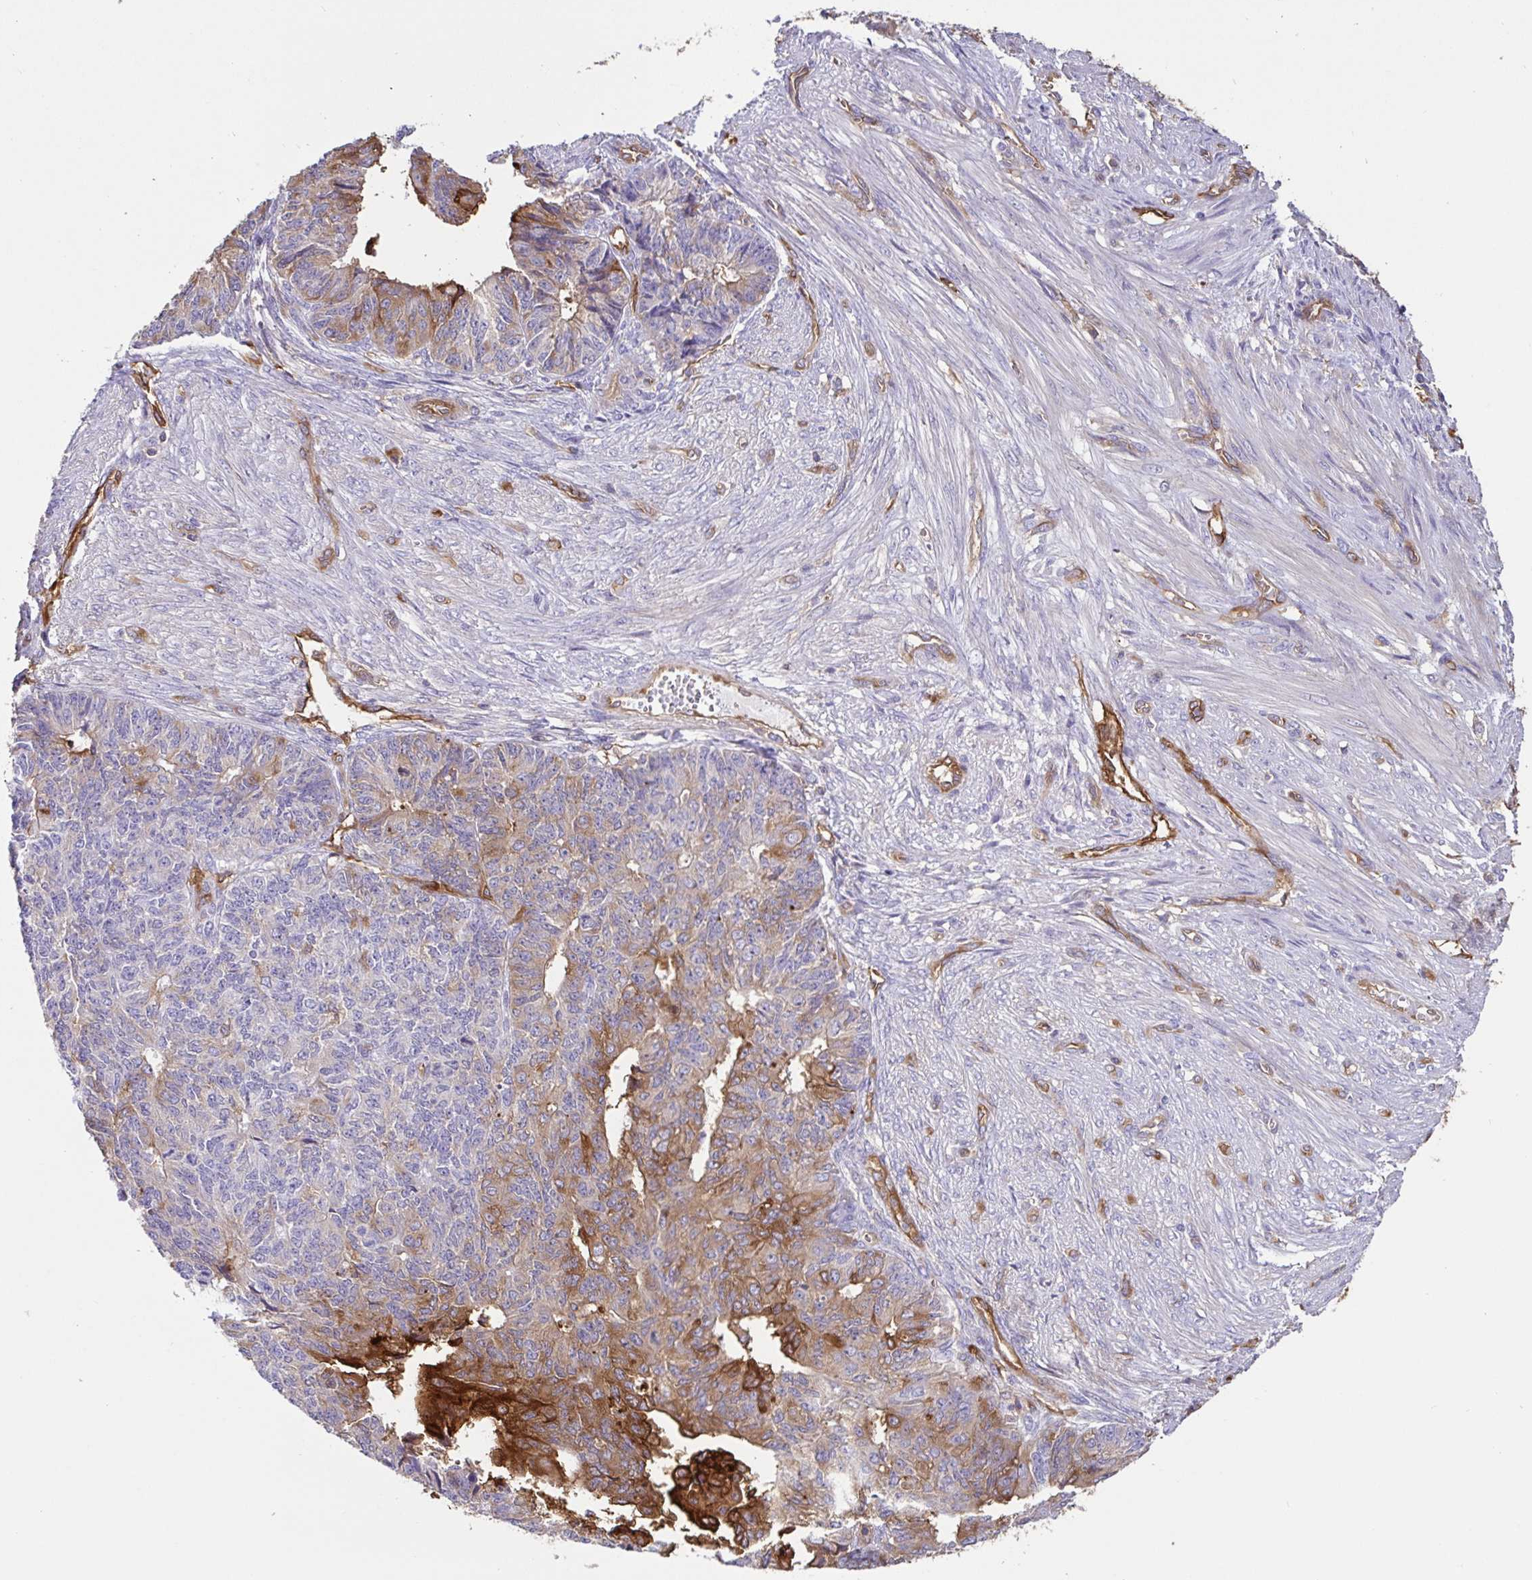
{"staining": {"intensity": "moderate", "quantity": "<25%", "location": "cytoplasmic/membranous"}, "tissue": "endometrial cancer", "cell_type": "Tumor cells", "image_type": "cancer", "snomed": [{"axis": "morphology", "description": "Adenocarcinoma, NOS"}, {"axis": "topography", "description": "Endometrium"}], "caption": "Endometrial cancer tissue exhibits moderate cytoplasmic/membranous positivity in about <25% of tumor cells", "gene": "ANXA2", "patient": {"sex": "female", "age": 32}}